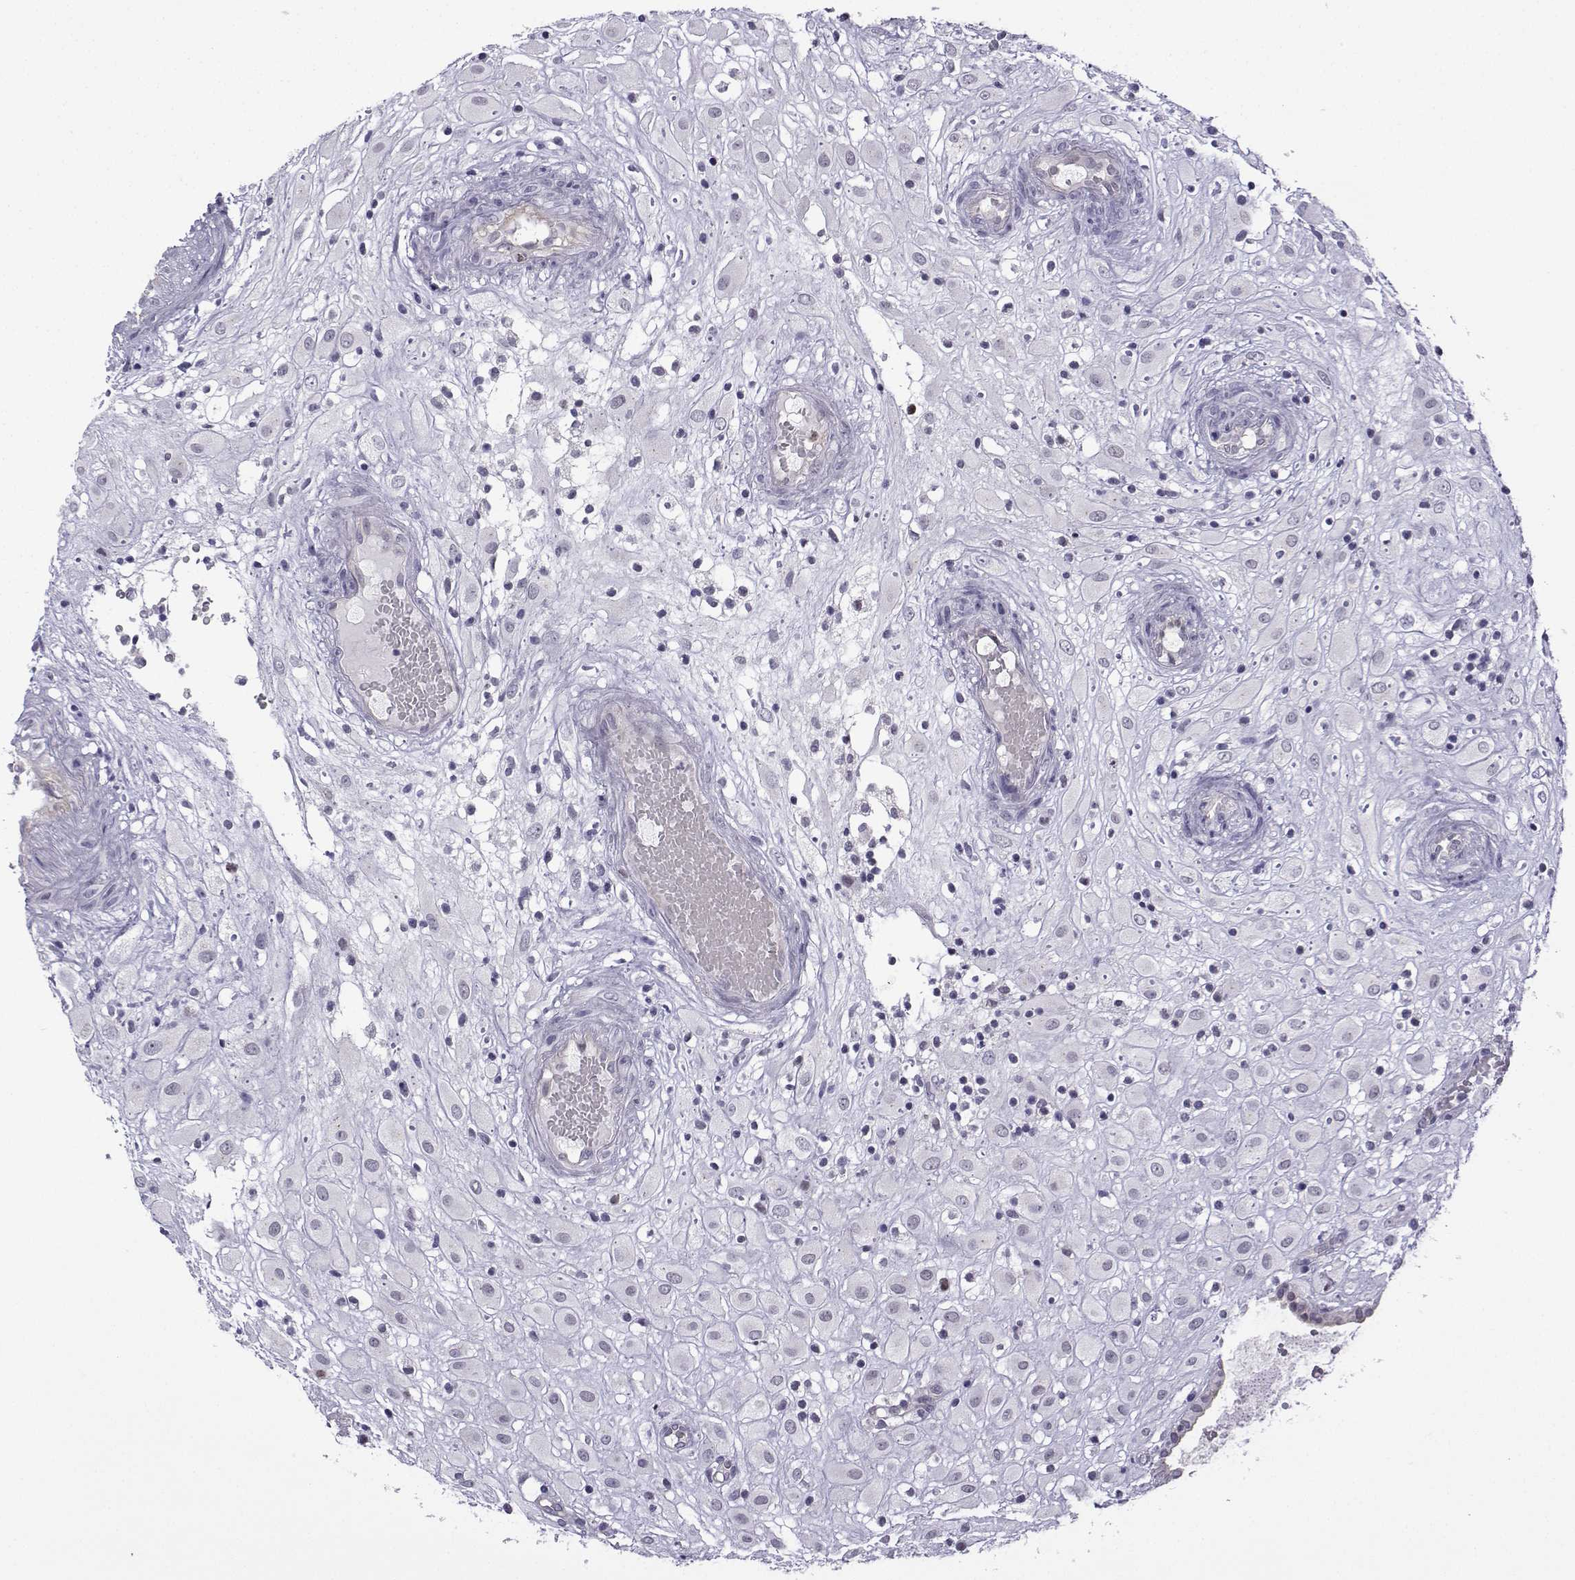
{"staining": {"intensity": "negative", "quantity": "none", "location": "none"}, "tissue": "placenta", "cell_type": "Decidual cells", "image_type": "normal", "snomed": [{"axis": "morphology", "description": "Normal tissue, NOS"}, {"axis": "topography", "description": "Placenta"}], "caption": "A high-resolution image shows immunohistochemistry staining of unremarkable placenta, which displays no significant positivity in decidual cells. (Brightfield microscopy of DAB (3,3'-diaminobenzidine) immunohistochemistry at high magnification).", "gene": "INCENP", "patient": {"sex": "female", "age": 24}}